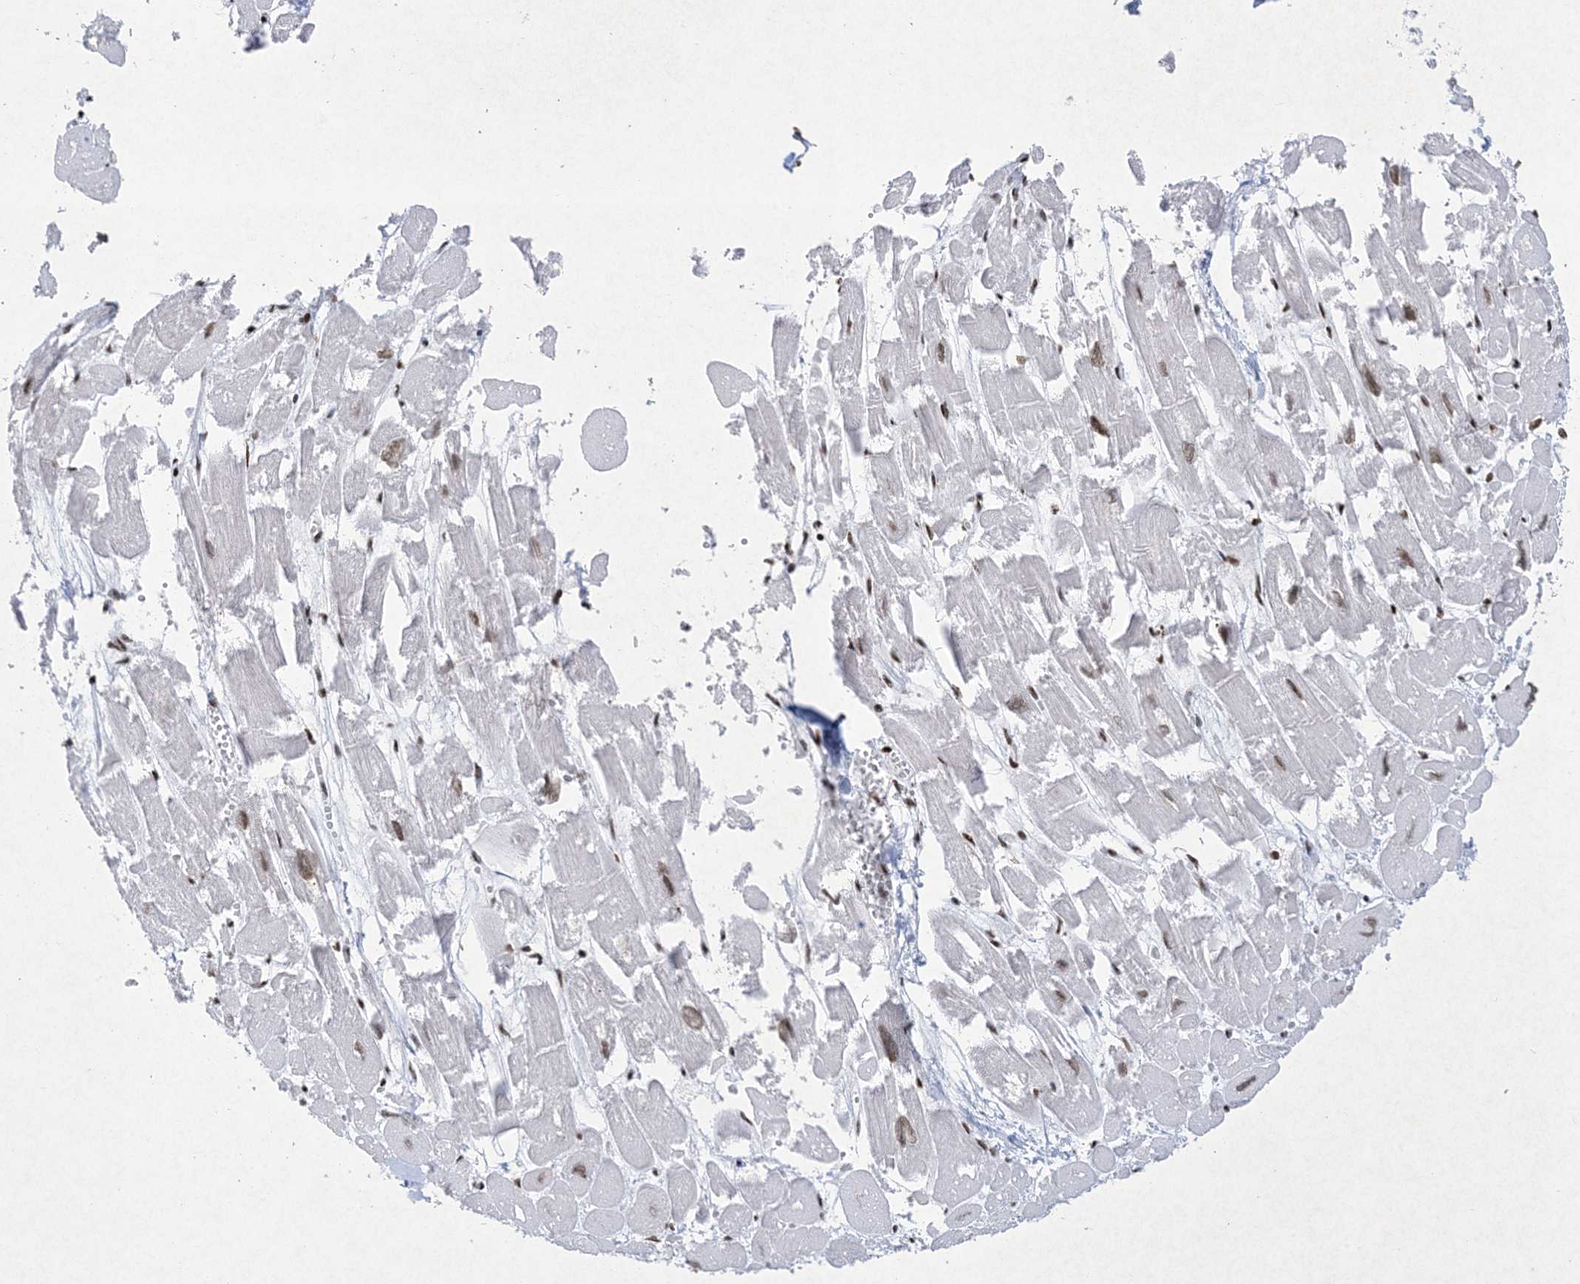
{"staining": {"intensity": "moderate", "quantity": "25%-75%", "location": "nuclear"}, "tissue": "heart muscle", "cell_type": "Cardiomyocytes", "image_type": "normal", "snomed": [{"axis": "morphology", "description": "Normal tissue, NOS"}, {"axis": "topography", "description": "Heart"}], "caption": "Approximately 25%-75% of cardiomyocytes in benign human heart muscle exhibit moderate nuclear protein expression as visualized by brown immunohistochemical staining.", "gene": "PKNOX2", "patient": {"sex": "male", "age": 54}}